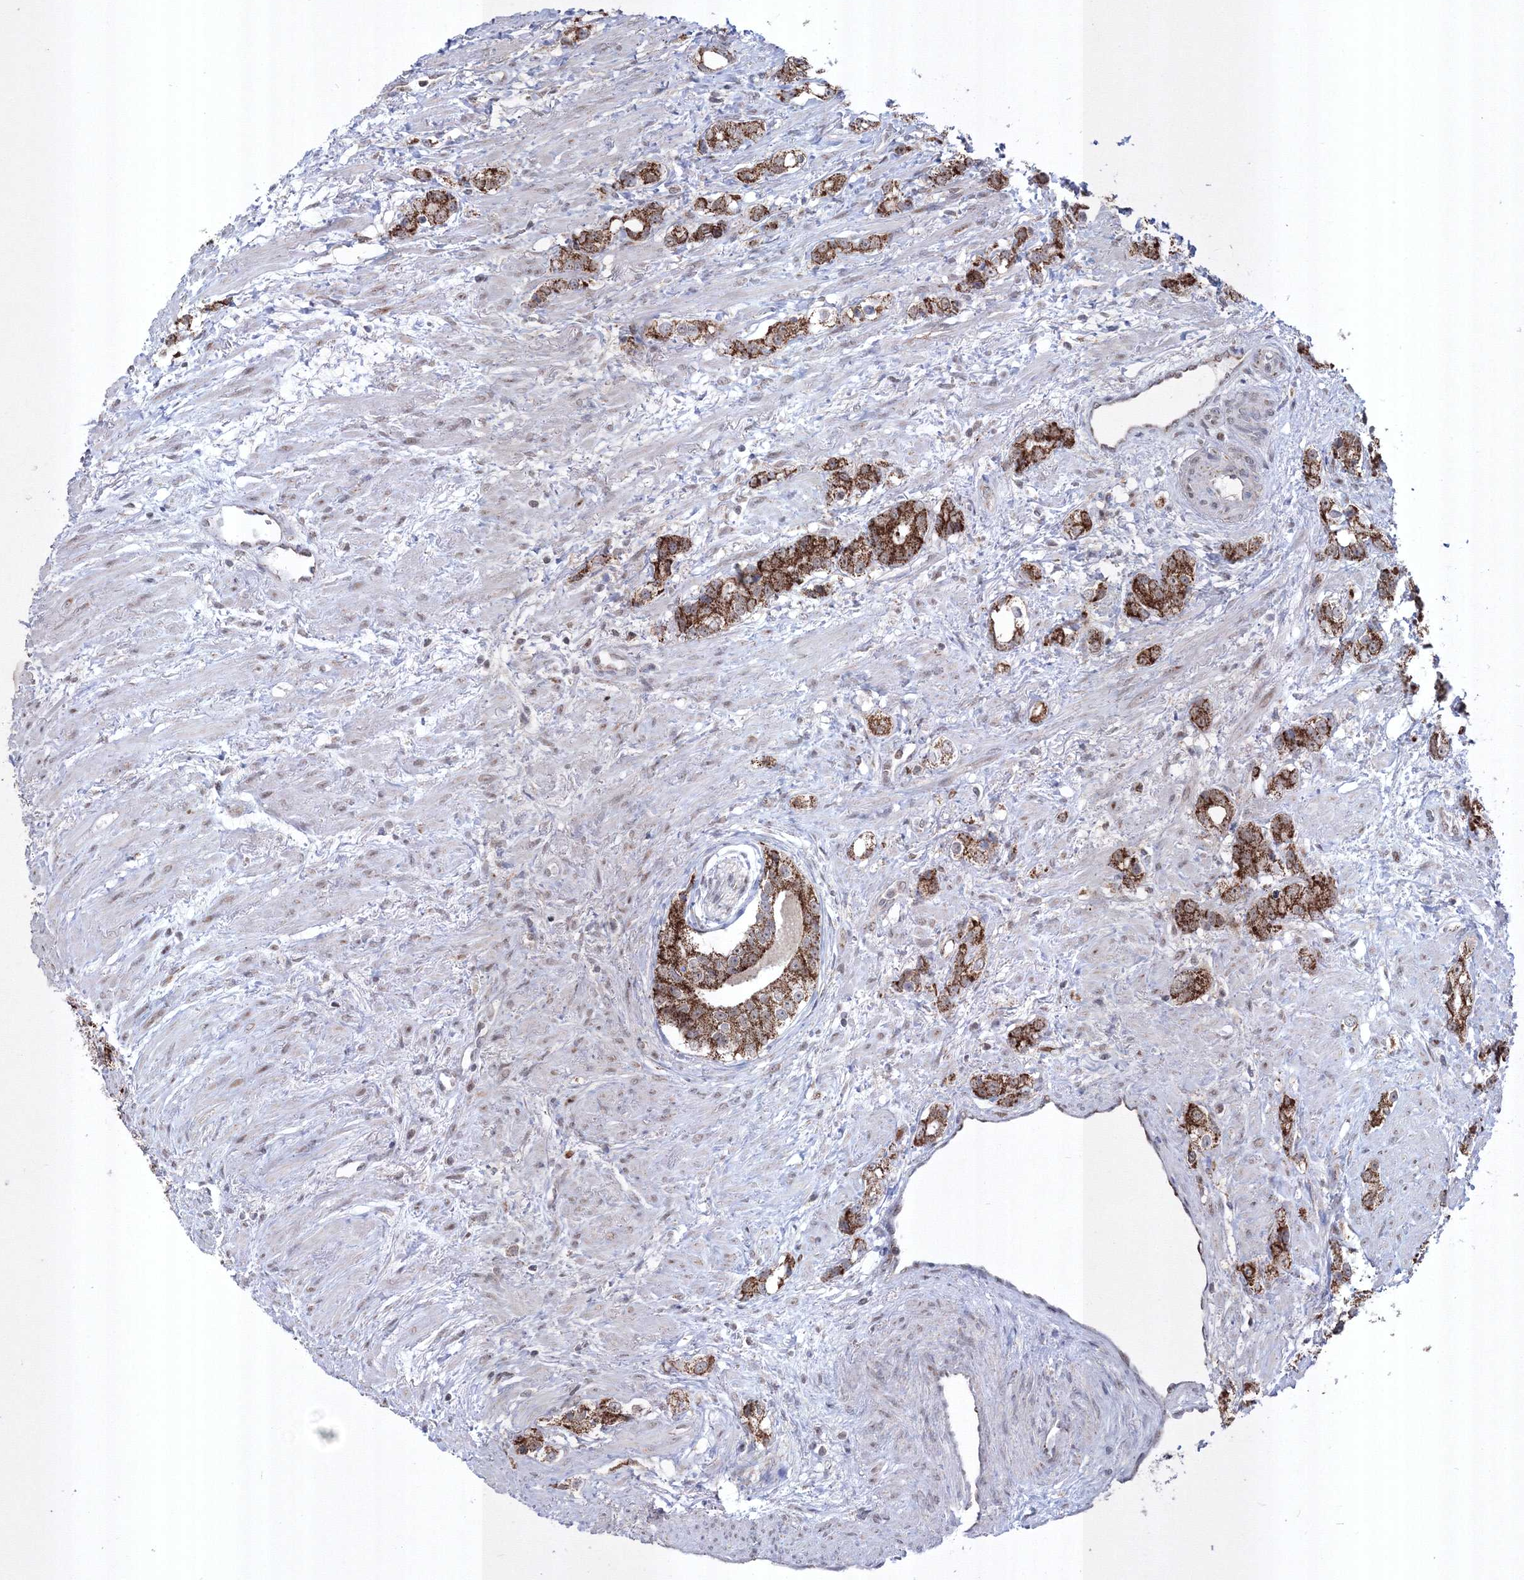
{"staining": {"intensity": "strong", "quantity": ">75%", "location": "cytoplasmic/membranous"}, "tissue": "prostate cancer", "cell_type": "Tumor cells", "image_type": "cancer", "snomed": [{"axis": "morphology", "description": "Adenocarcinoma, High grade"}, {"axis": "topography", "description": "Prostate"}], "caption": "DAB (3,3'-diaminobenzidine) immunohistochemical staining of high-grade adenocarcinoma (prostate) demonstrates strong cytoplasmic/membranous protein positivity in about >75% of tumor cells.", "gene": "GRSF1", "patient": {"sex": "male", "age": 63}}